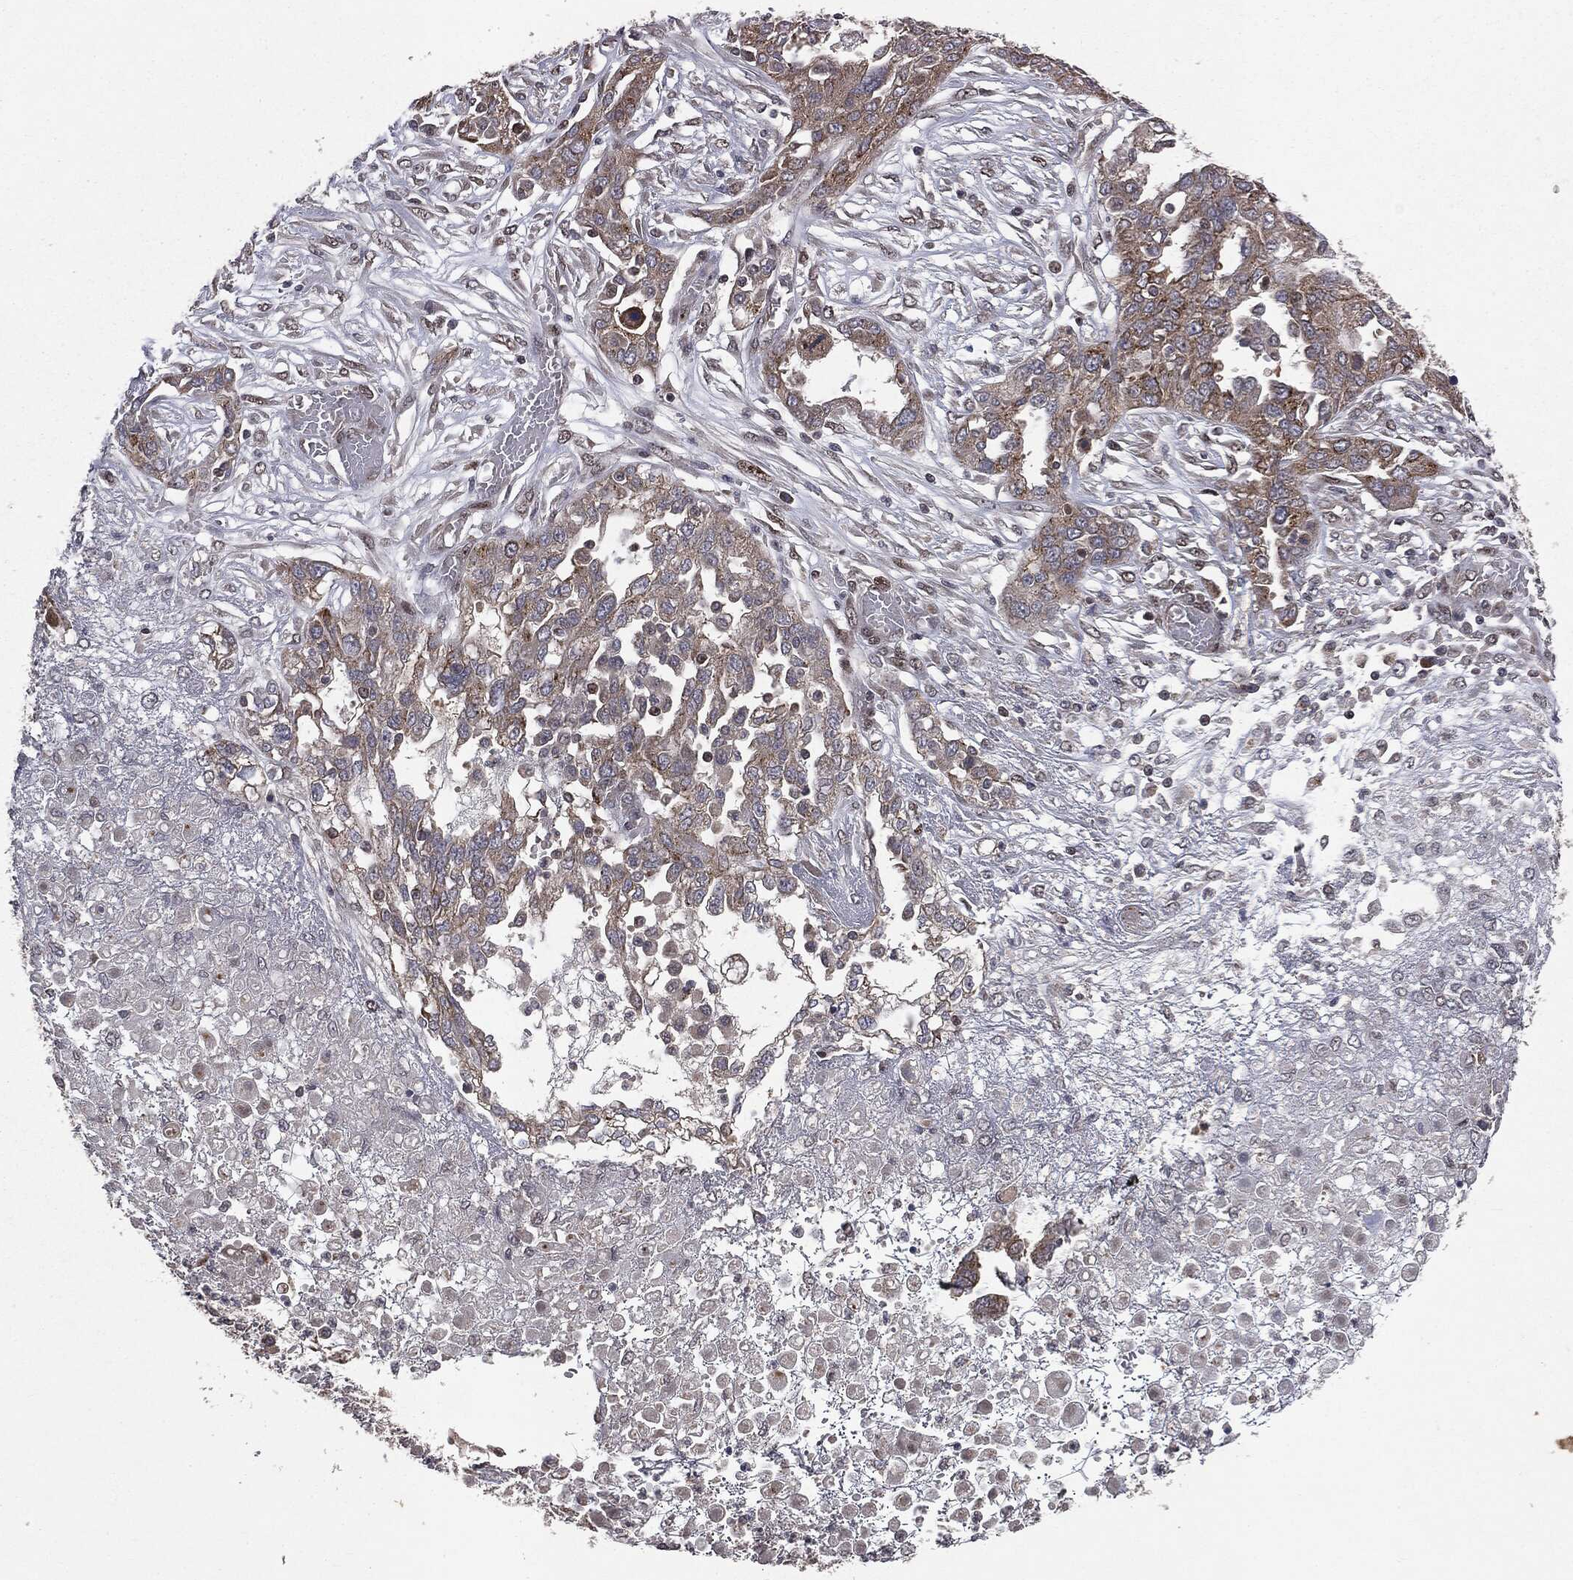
{"staining": {"intensity": "strong", "quantity": "<25%", "location": "cytoplasmic/membranous"}, "tissue": "ovarian cancer", "cell_type": "Tumor cells", "image_type": "cancer", "snomed": [{"axis": "morphology", "description": "Cystadenocarcinoma, serous, NOS"}, {"axis": "topography", "description": "Ovary"}], "caption": "Brown immunohistochemical staining in ovarian cancer (serous cystadenocarcinoma) demonstrates strong cytoplasmic/membranous expression in about <25% of tumor cells.", "gene": "PLPPR2", "patient": {"sex": "female", "age": 67}}